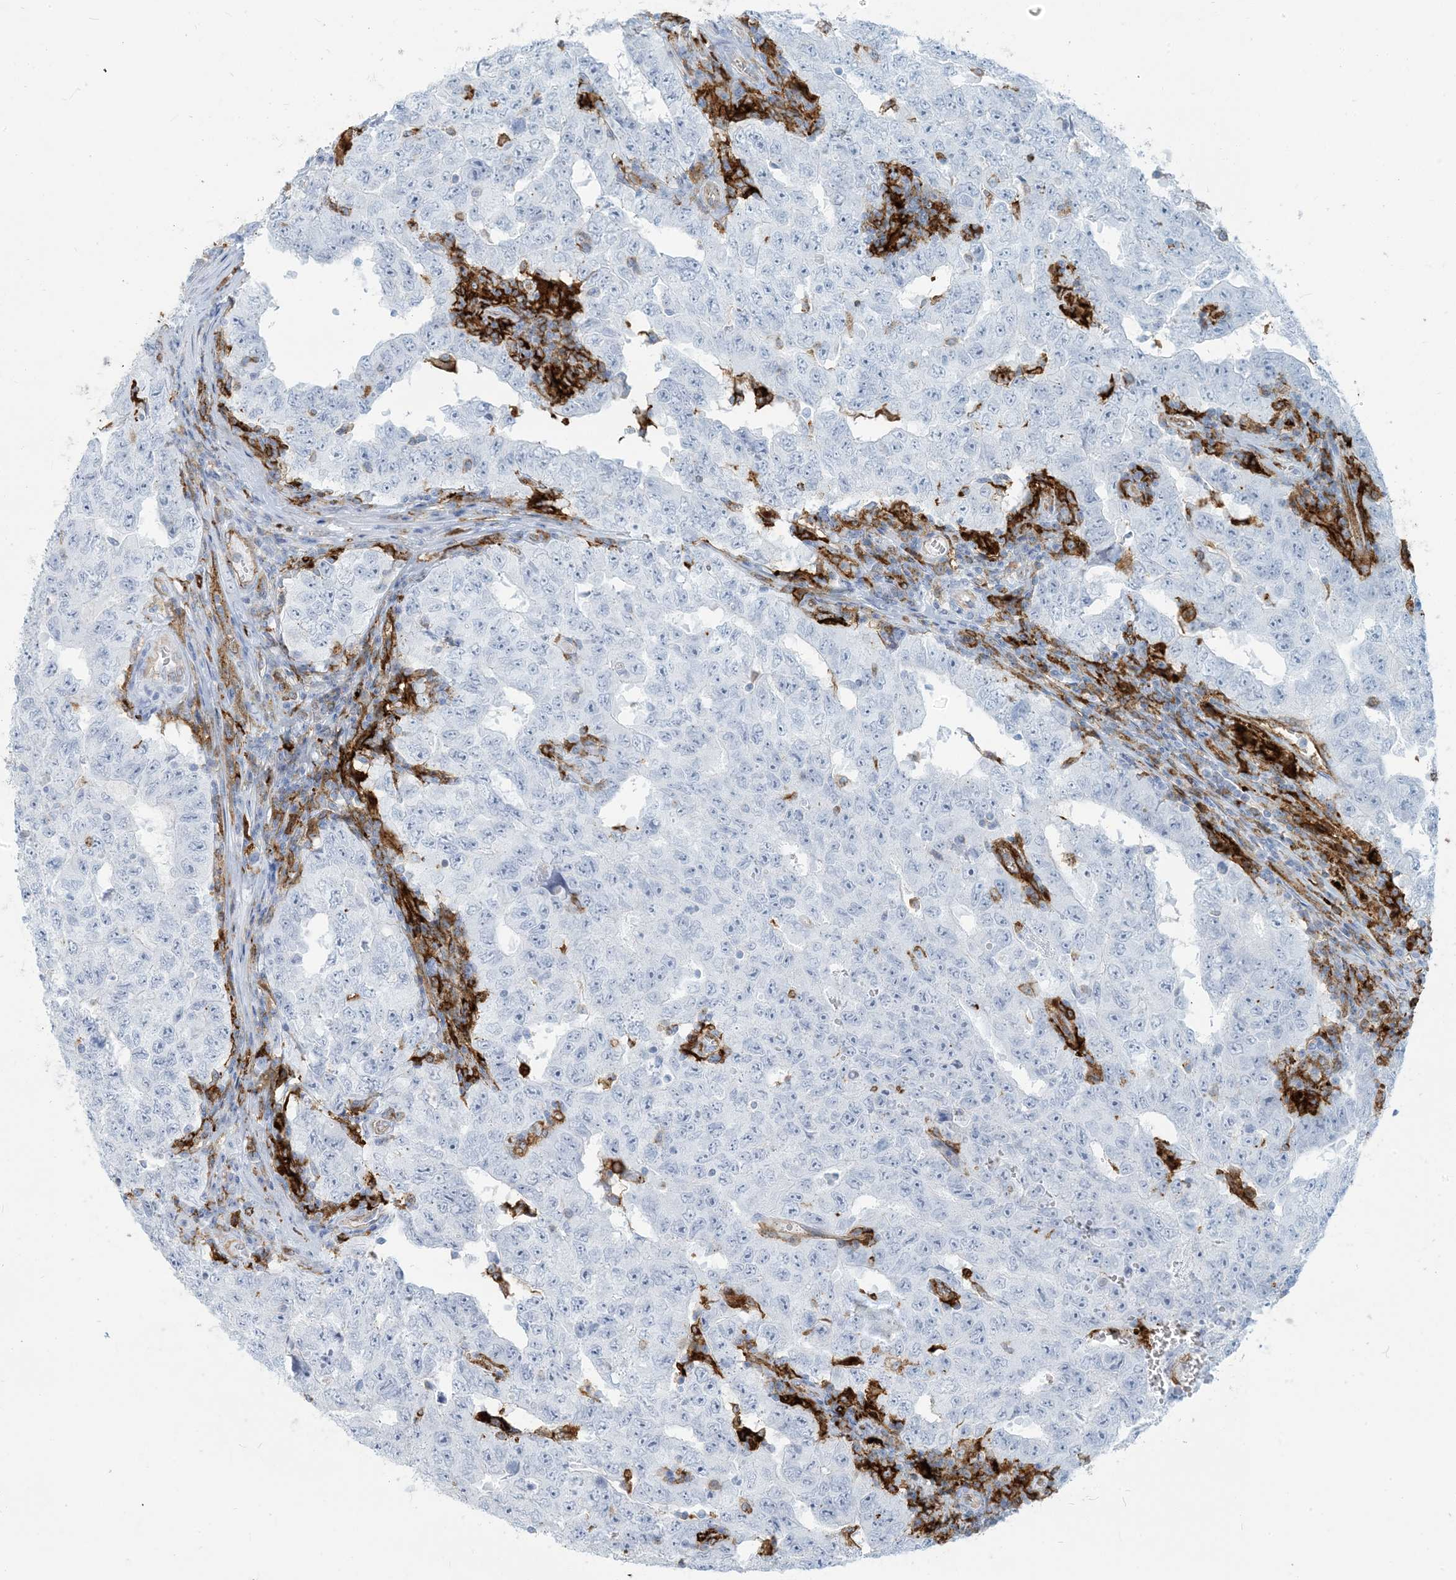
{"staining": {"intensity": "negative", "quantity": "none", "location": "none"}, "tissue": "testis cancer", "cell_type": "Tumor cells", "image_type": "cancer", "snomed": [{"axis": "morphology", "description": "Carcinoma, Embryonal, NOS"}, {"axis": "topography", "description": "Testis"}], "caption": "DAB (3,3'-diaminobenzidine) immunohistochemical staining of human testis embryonal carcinoma shows no significant positivity in tumor cells.", "gene": "HLA-DRB1", "patient": {"sex": "male", "age": 26}}